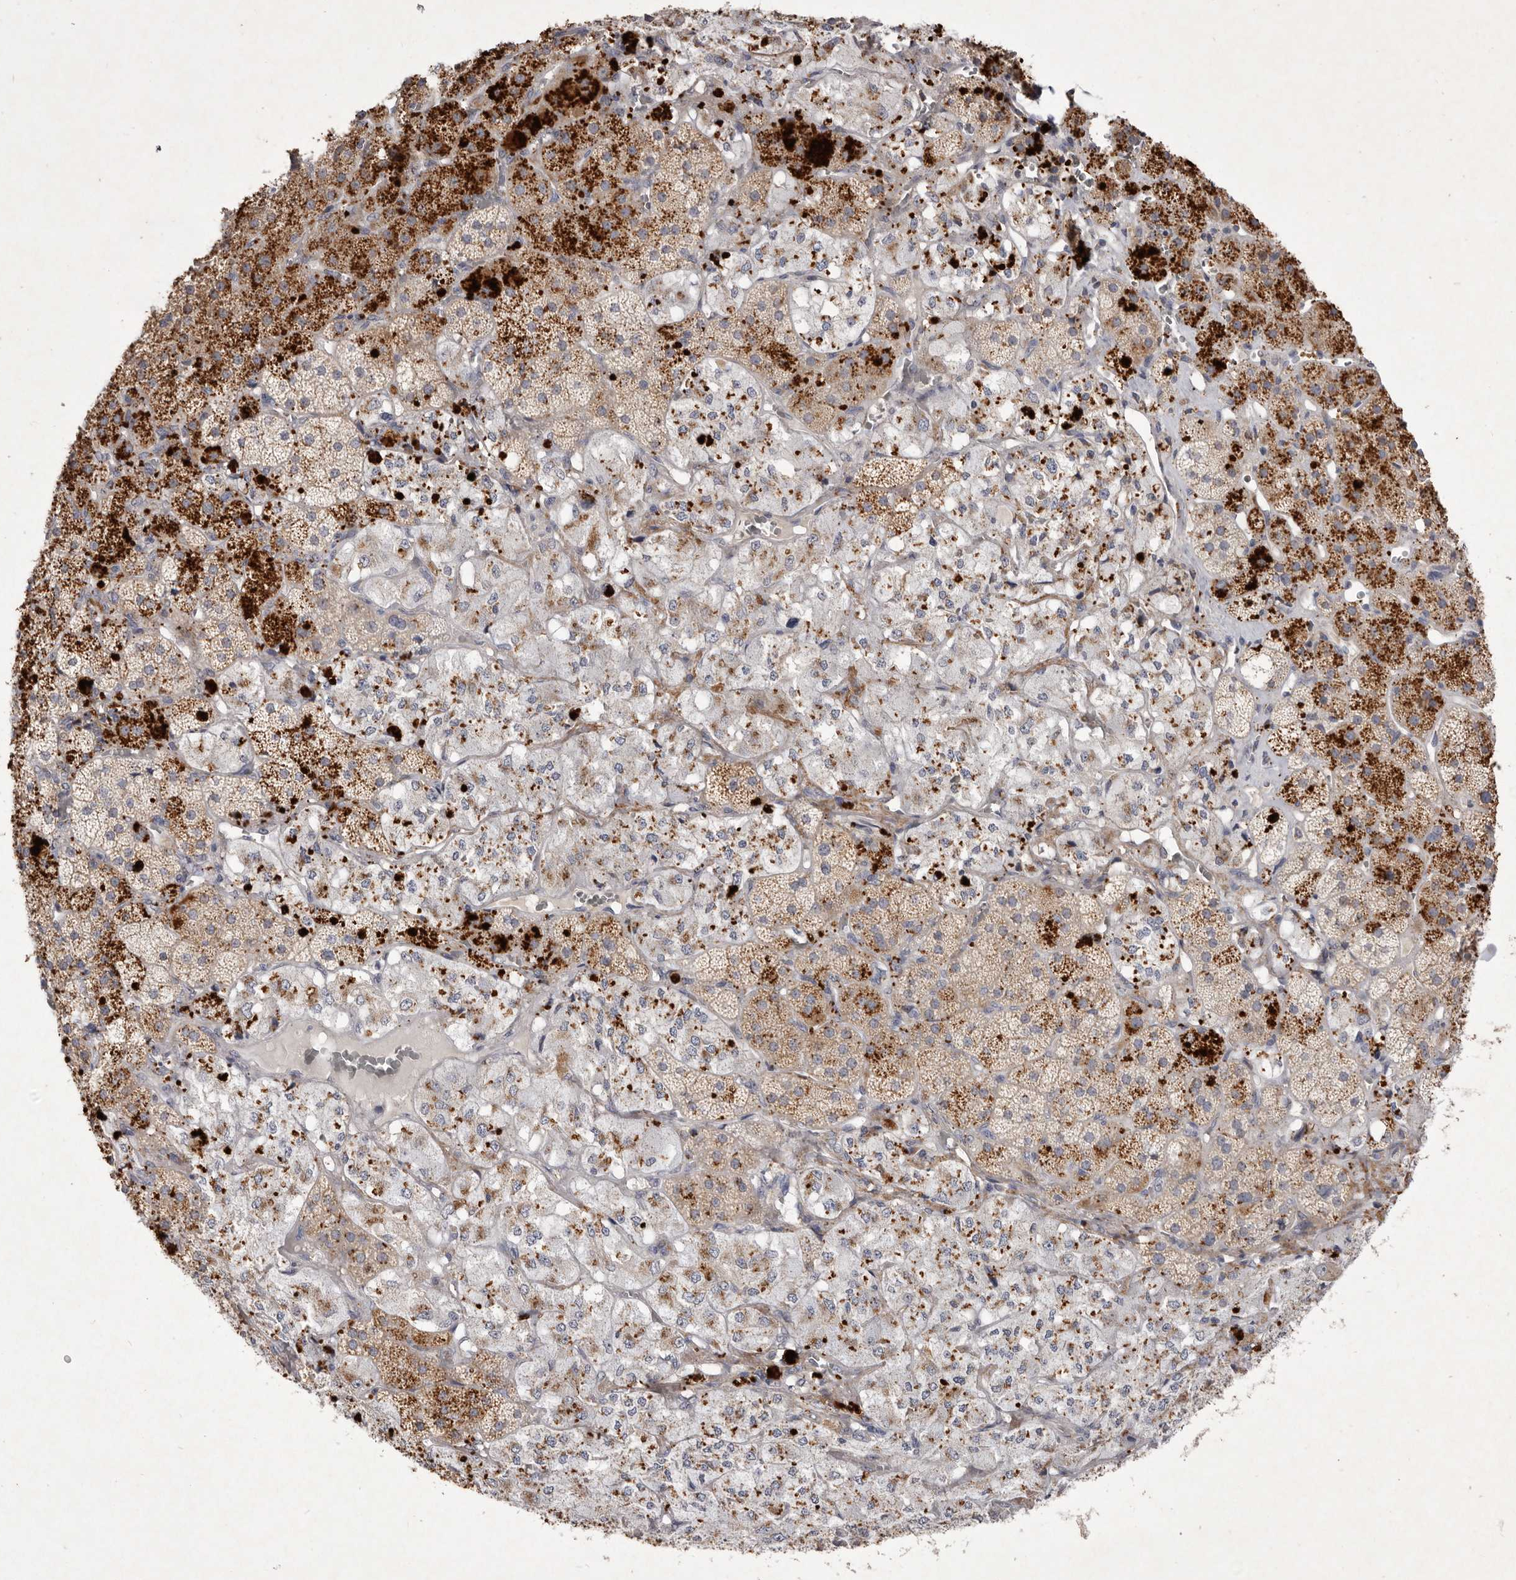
{"staining": {"intensity": "moderate", "quantity": ">75%", "location": "cytoplasmic/membranous"}, "tissue": "adrenal gland", "cell_type": "Glandular cells", "image_type": "normal", "snomed": [{"axis": "morphology", "description": "Normal tissue, NOS"}, {"axis": "topography", "description": "Adrenal gland"}], "caption": "A photomicrograph of human adrenal gland stained for a protein exhibits moderate cytoplasmic/membranous brown staining in glandular cells.", "gene": "USP24", "patient": {"sex": "male", "age": 57}}